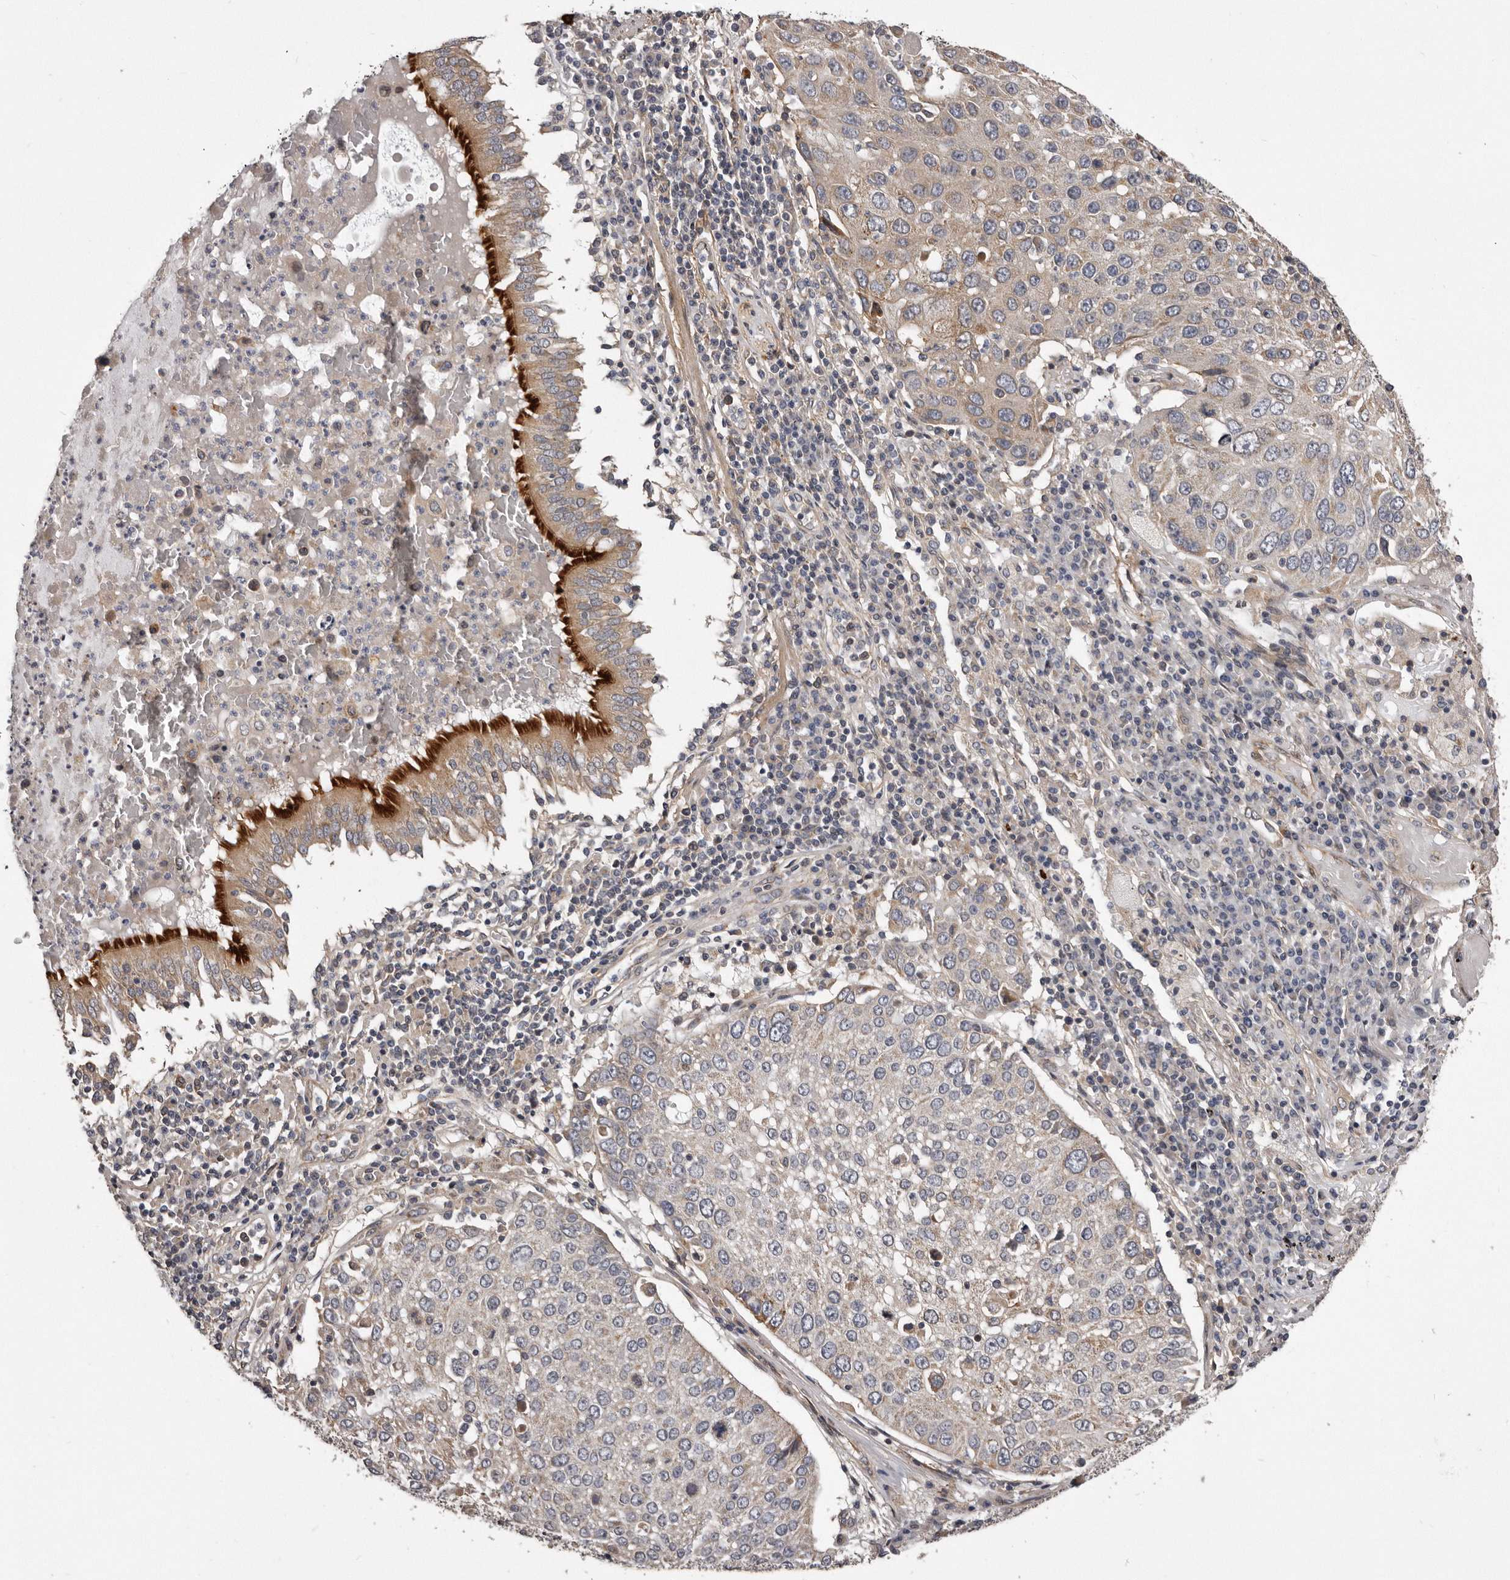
{"staining": {"intensity": "weak", "quantity": "<25%", "location": "cytoplasmic/membranous"}, "tissue": "lung cancer", "cell_type": "Tumor cells", "image_type": "cancer", "snomed": [{"axis": "morphology", "description": "Squamous cell carcinoma, NOS"}, {"axis": "topography", "description": "Lung"}], "caption": "This photomicrograph is of squamous cell carcinoma (lung) stained with immunohistochemistry (IHC) to label a protein in brown with the nuclei are counter-stained blue. There is no positivity in tumor cells. (DAB (3,3'-diaminobenzidine) IHC, high magnification).", "gene": "ARMCX1", "patient": {"sex": "male", "age": 65}}